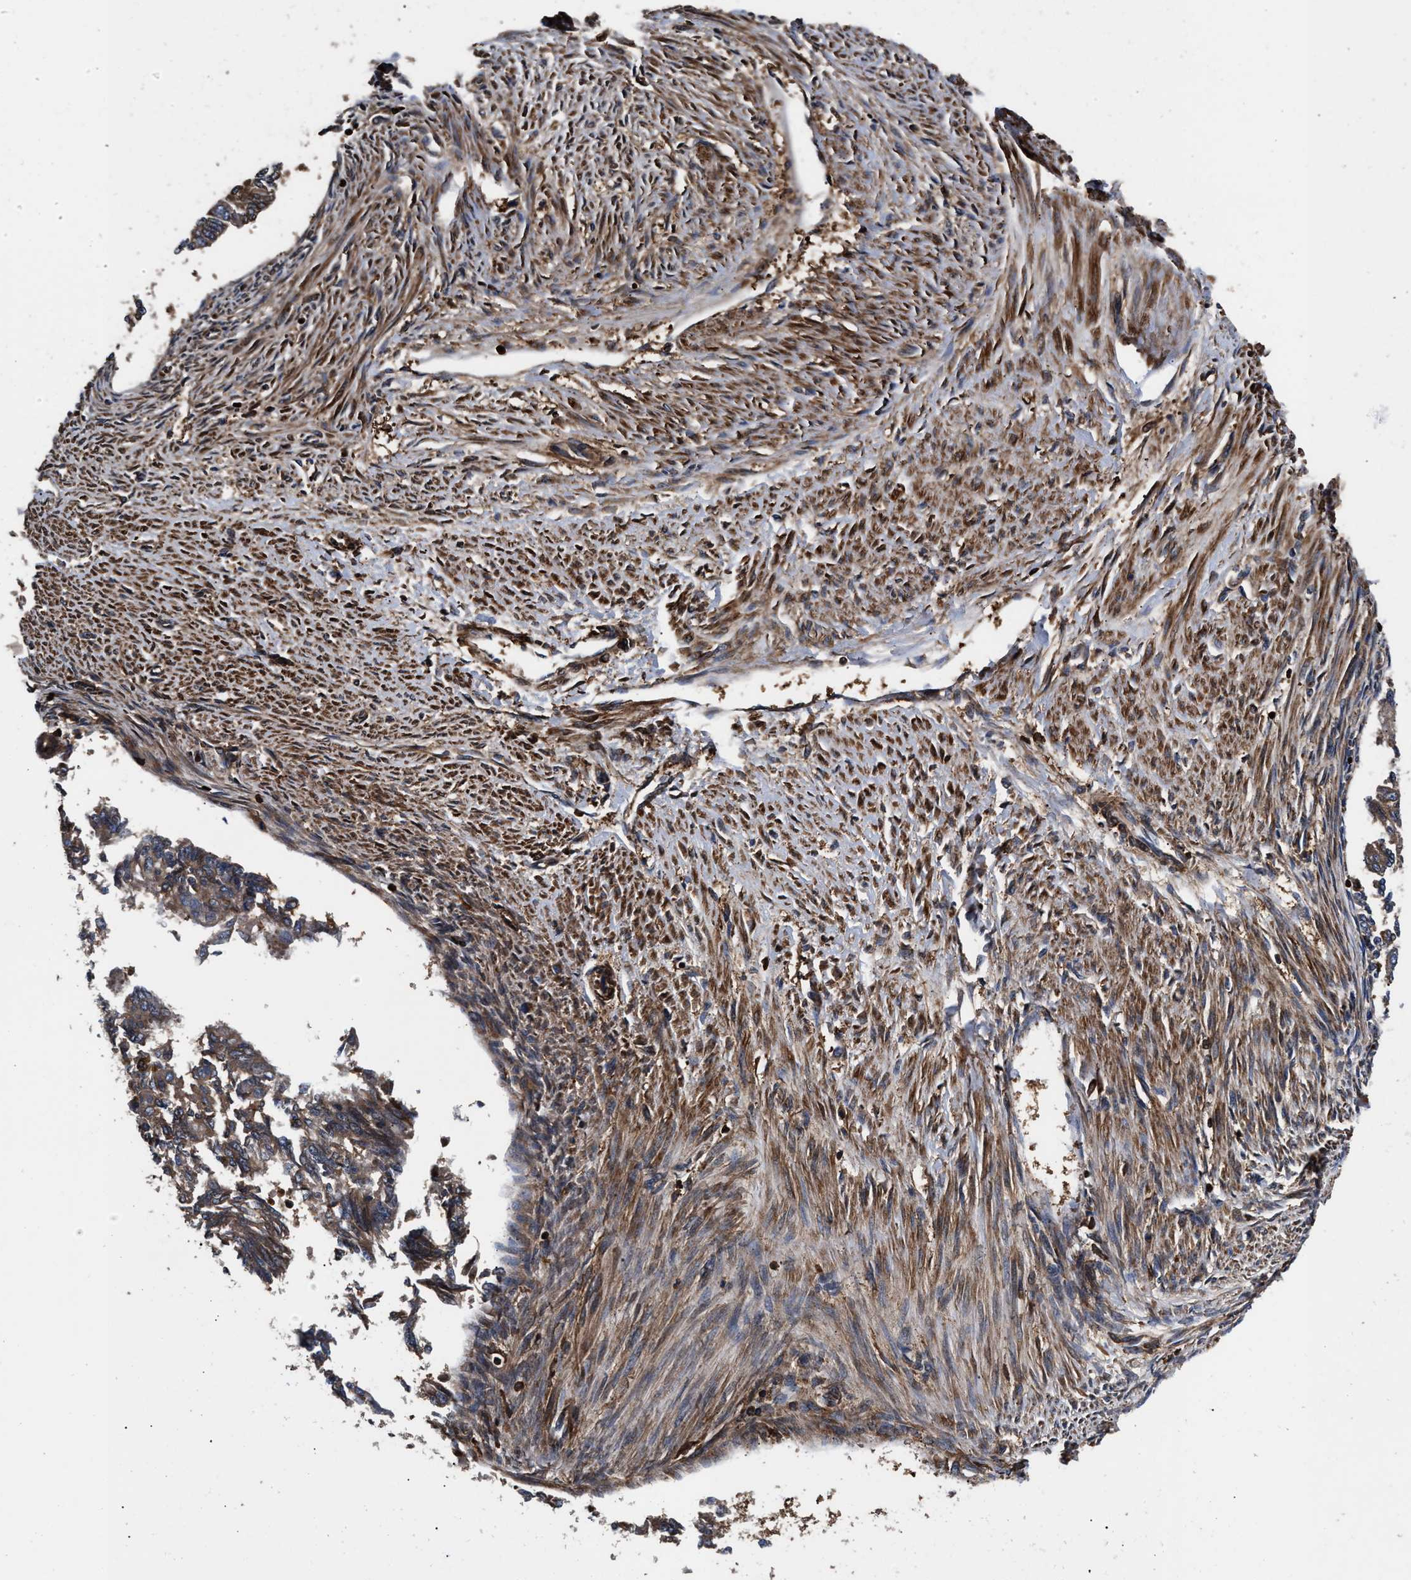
{"staining": {"intensity": "moderate", "quantity": ">75%", "location": "cytoplasmic/membranous"}, "tissue": "endometrial cancer", "cell_type": "Tumor cells", "image_type": "cancer", "snomed": [{"axis": "morphology", "description": "Adenocarcinoma, NOS"}, {"axis": "topography", "description": "Endometrium"}], "caption": "DAB immunohistochemical staining of endometrial cancer exhibits moderate cytoplasmic/membranous protein positivity in approximately >75% of tumor cells.", "gene": "KYAT1", "patient": {"sex": "female", "age": 32}}